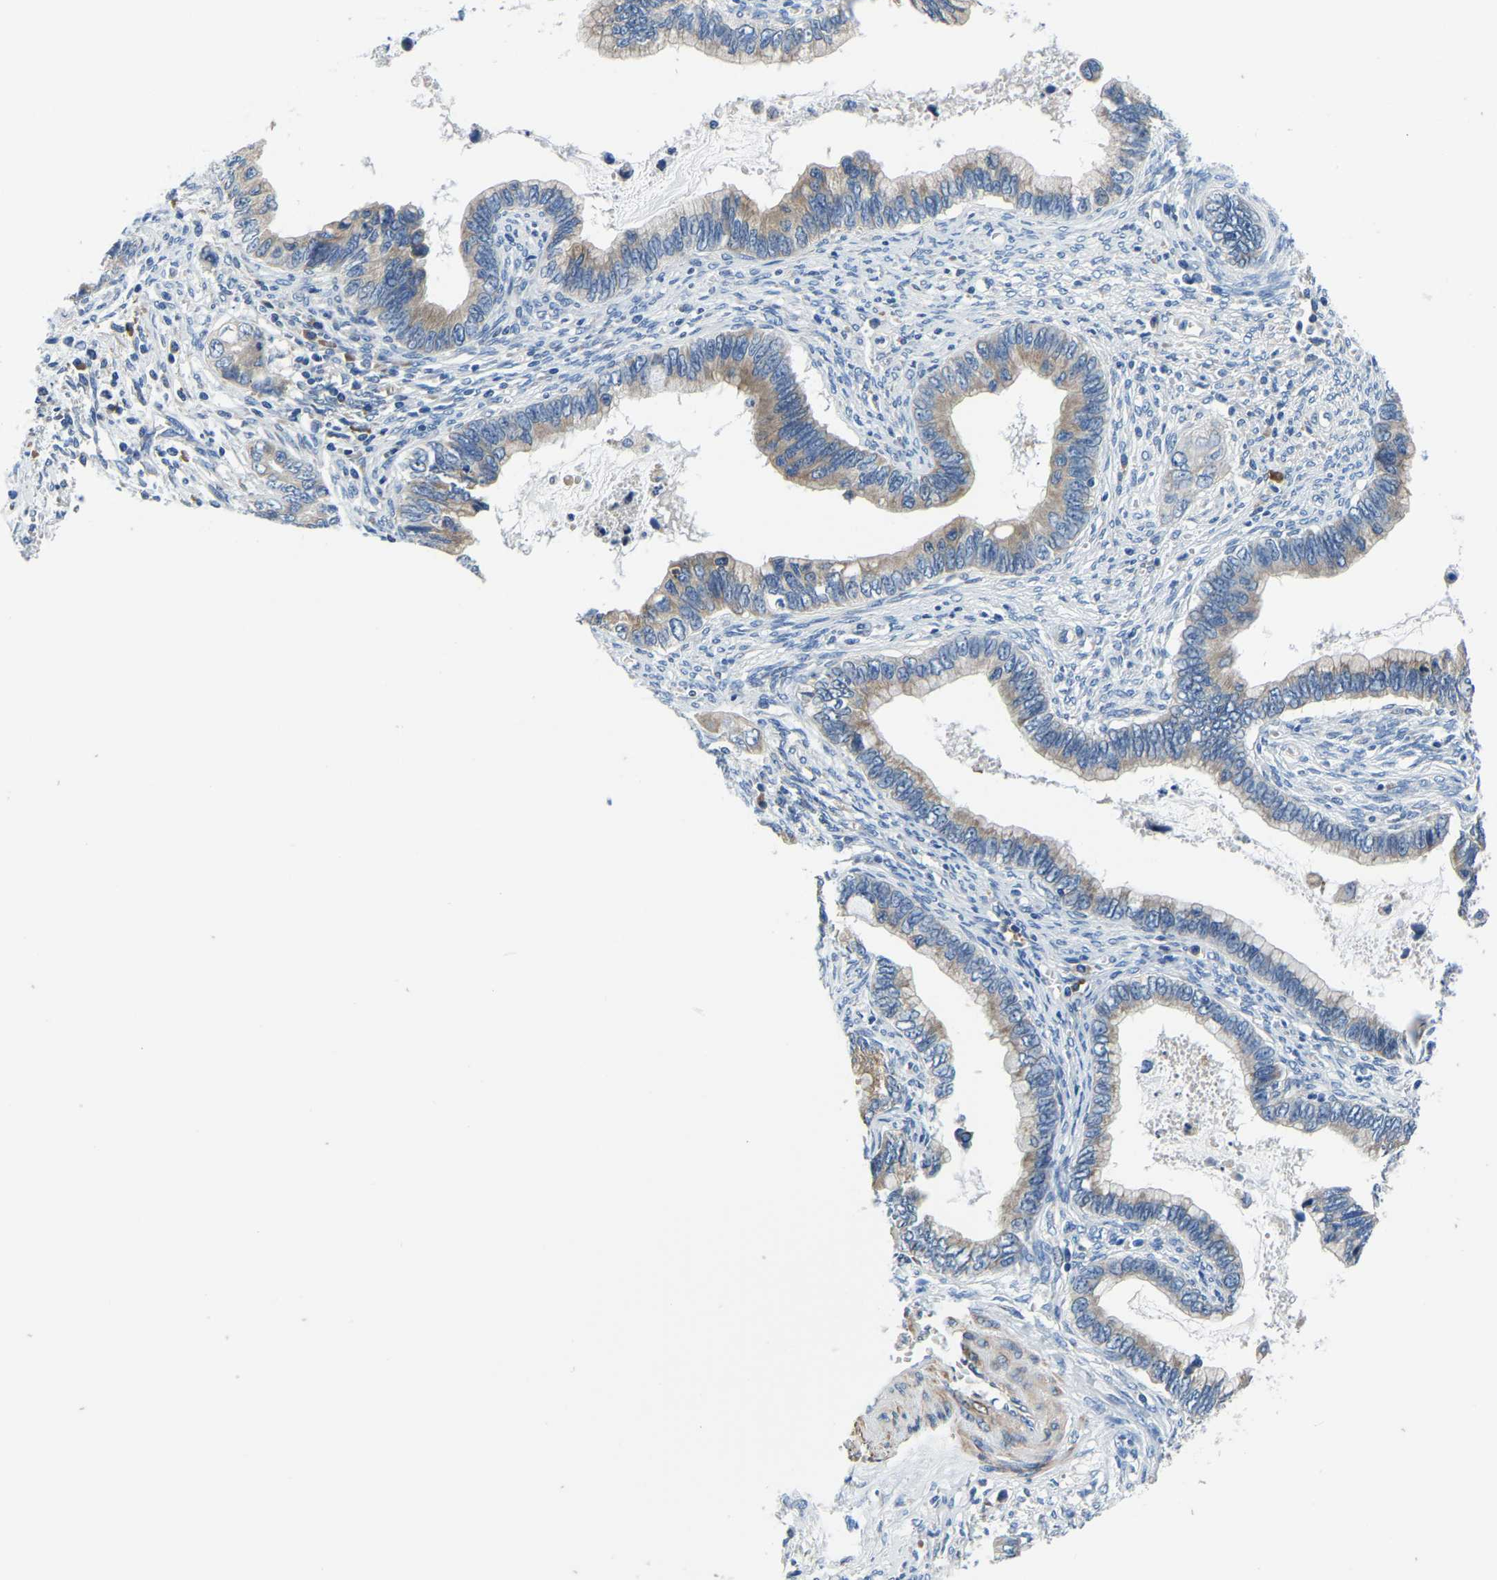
{"staining": {"intensity": "weak", "quantity": ">75%", "location": "cytoplasmic/membranous"}, "tissue": "cervical cancer", "cell_type": "Tumor cells", "image_type": "cancer", "snomed": [{"axis": "morphology", "description": "Adenocarcinoma, NOS"}, {"axis": "topography", "description": "Cervix"}], "caption": "Immunohistochemical staining of cervical adenocarcinoma displays low levels of weak cytoplasmic/membranous positivity in approximately >75% of tumor cells. Using DAB (brown) and hematoxylin (blue) stains, captured at high magnification using brightfield microscopy.", "gene": "LIAS", "patient": {"sex": "female", "age": 44}}